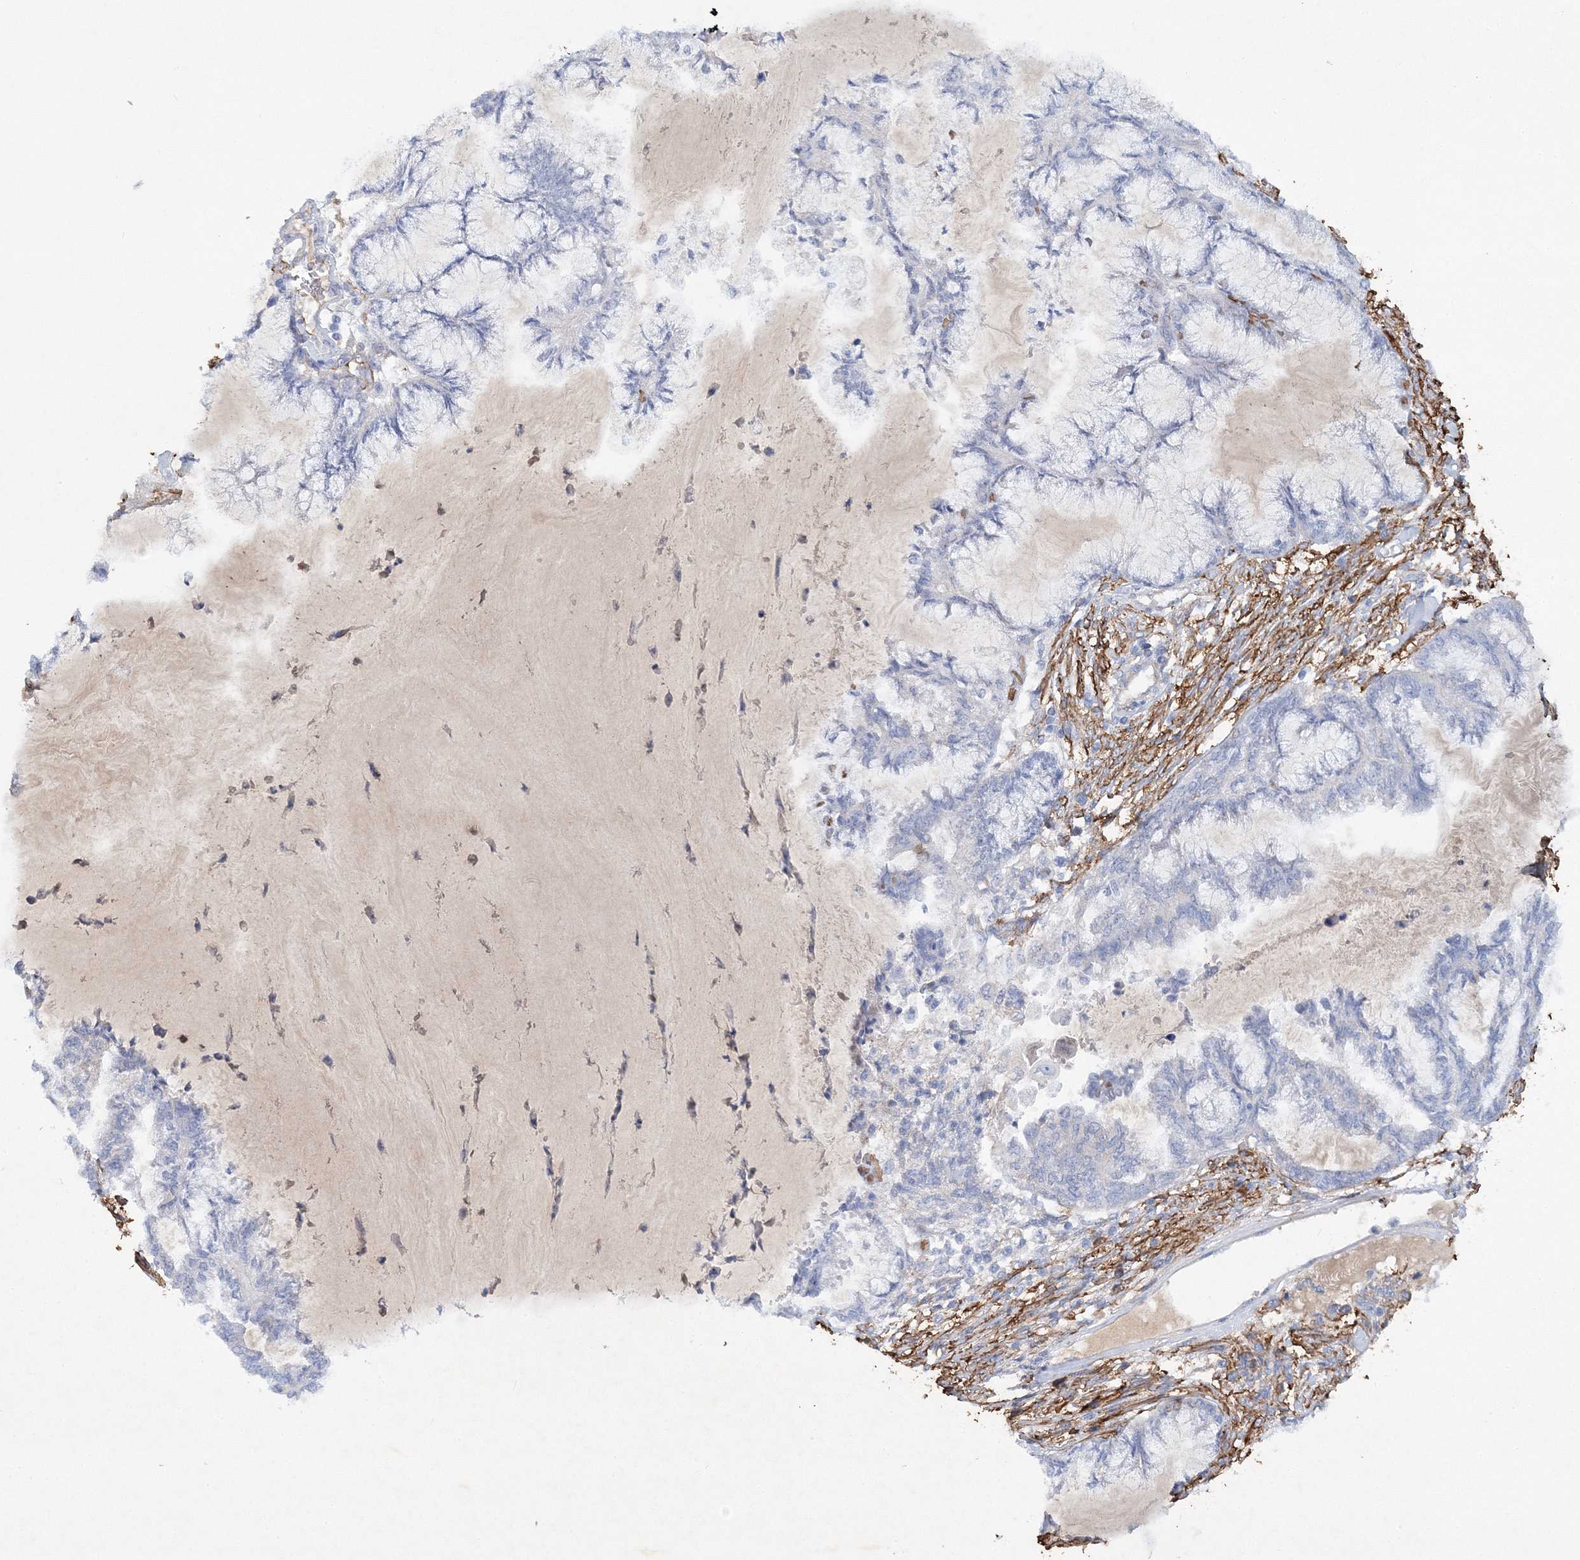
{"staining": {"intensity": "negative", "quantity": "none", "location": "none"}, "tissue": "endometrial cancer", "cell_type": "Tumor cells", "image_type": "cancer", "snomed": [{"axis": "morphology", "description": "Adenocarcinoma, NOS"}, {"axis": "topography", "description": "Endometrium"}], "caption": "This is a photomicrograph of IHC staining of adenocarcinoma (endometrial), which shows no positivity in tumor cells.", "gene": "RTN2", "patient": {"sex": "female", "age": 86}}